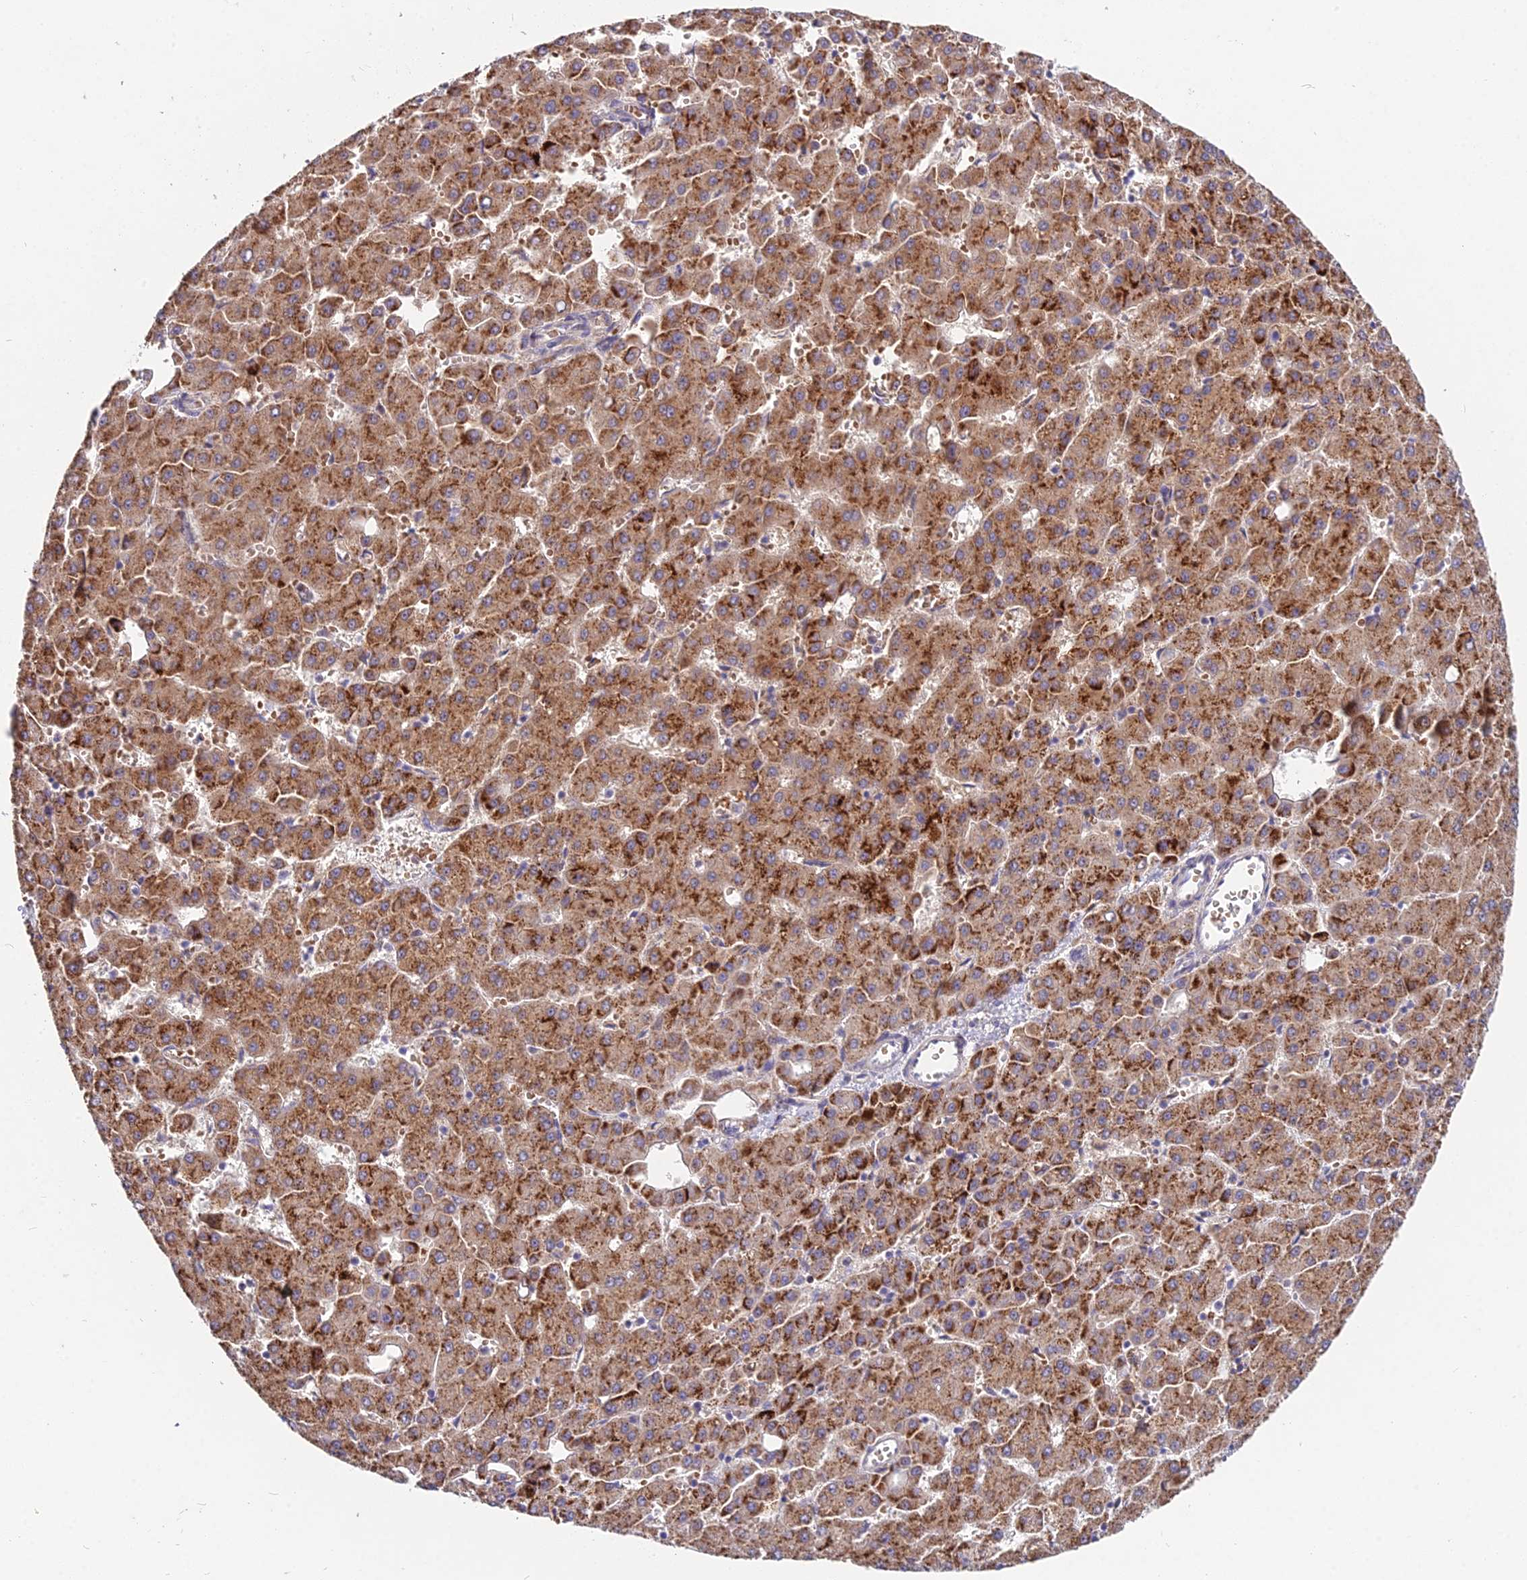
{"staining": {"intensity": "moderate", "quantity": ">75%", "location": "cytoplasmic/membranous"}, "tissue": "liver cancer", "cell_type": "Tumor cells", "image_type": "cancer", "snomed": [{"axis": "morphology", "description": "Carcinoma, Hepatocellular, NOS"}, {"axis": "topography", "description": "Liver"}], "caption": "Immunohistochemical staining of human liver cancer exhibits medium levels of moderate cytoplasmic/membranous staining in about >75% of tumor cells.", "gene": "WDR43", "patient": {"sex": "male", "age": 47}}